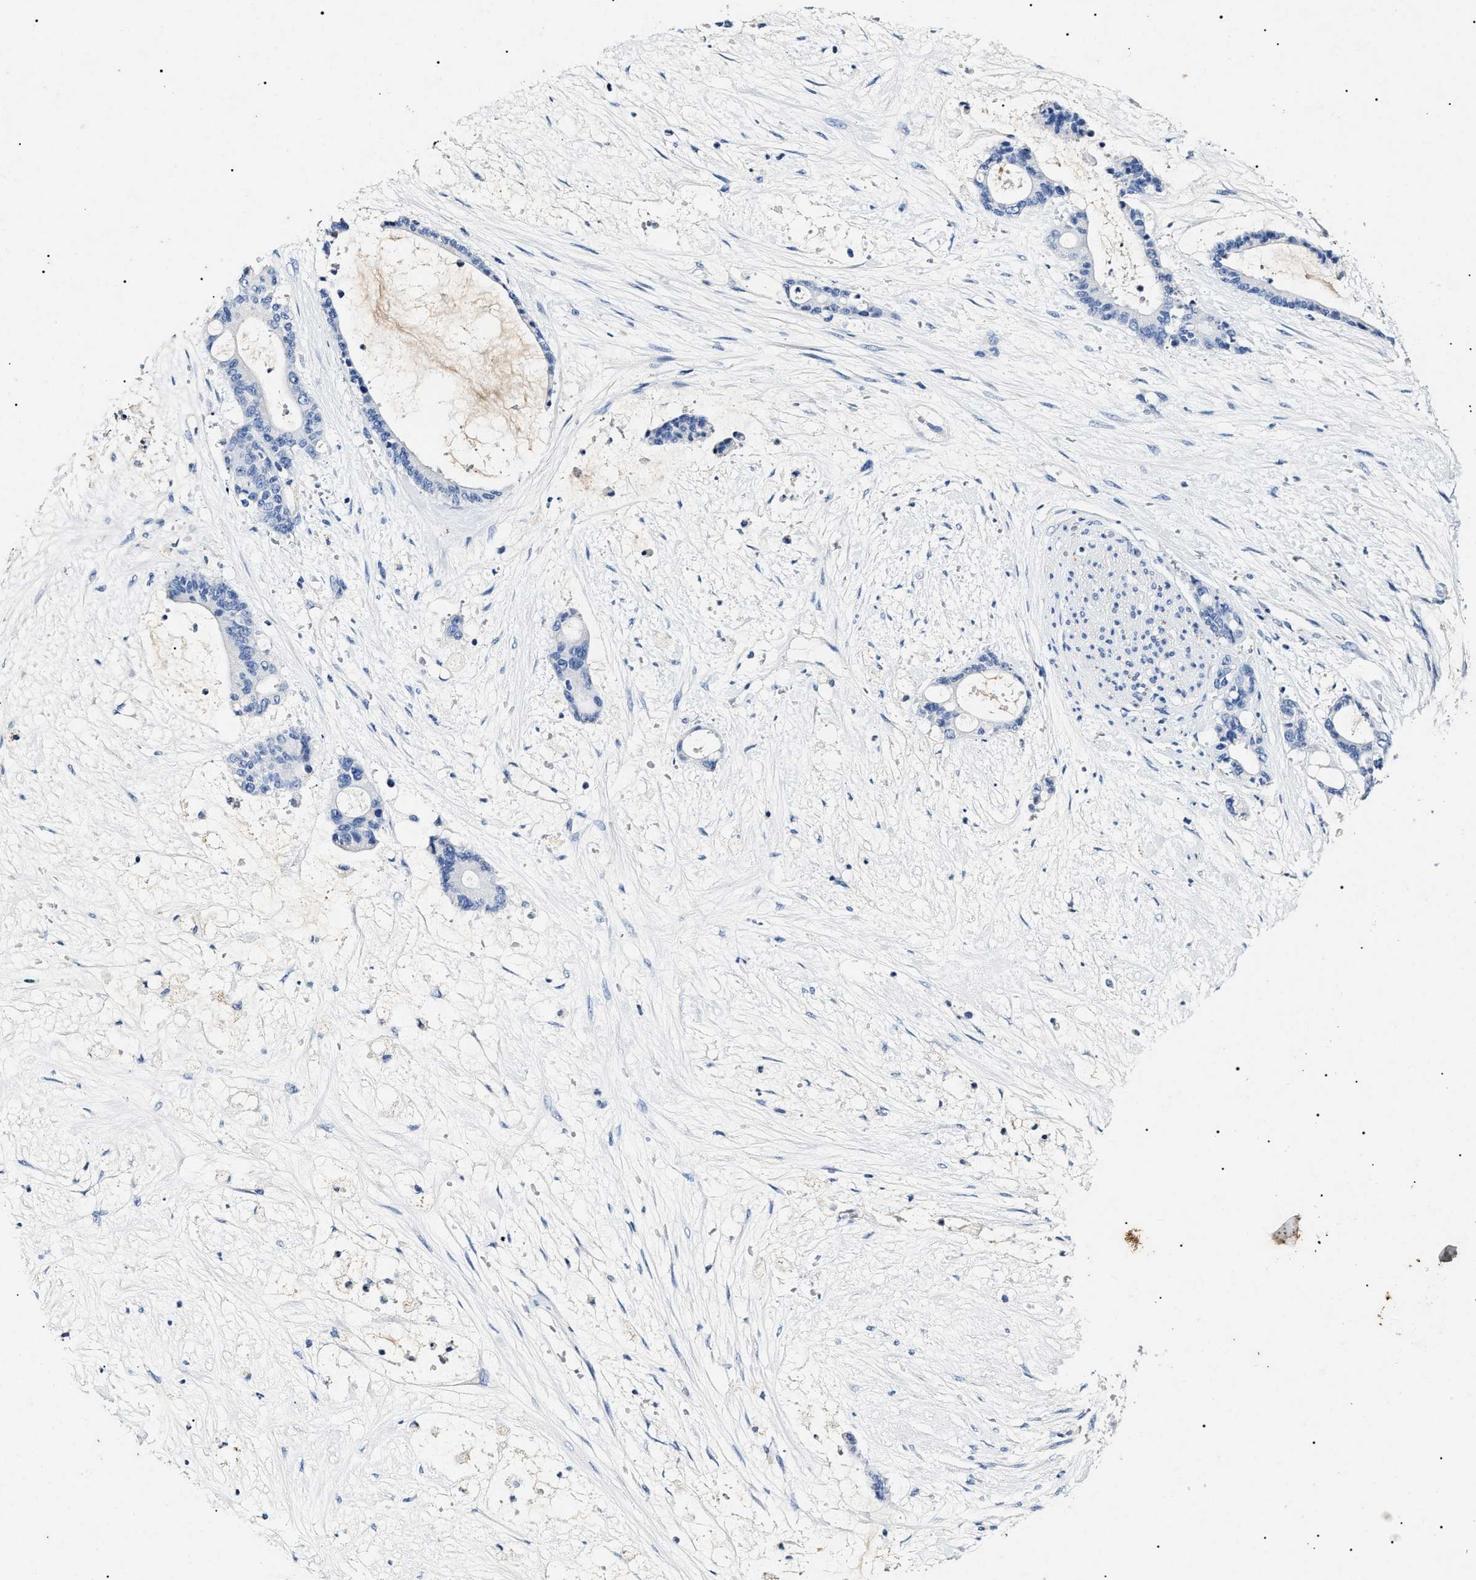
{"staining": {"intensity": "negative", "quantity": "none", "location": "none"}, "tissue": "liver cancer", "cell_type": "Tumor cells", "image_type": "cancer", "snomed": [{"axis": "morphology", "description": "Normal tissue, NOS"}, {"axis": "morphology", "description": "Cholangiocarcinoma"}, {"axis": "topography", "description": "Liver"}, {"axis": "topography", "description": "Peripheral nerve tissue"}], "caption": "Immunohistochemistry image of neoplastic tissue: human liver cancer stained with DAB demonstrates no significant protein staining in tumor cells.", "gene": "LRRC8E", "patient": {"sex": "female", "age": 73}}